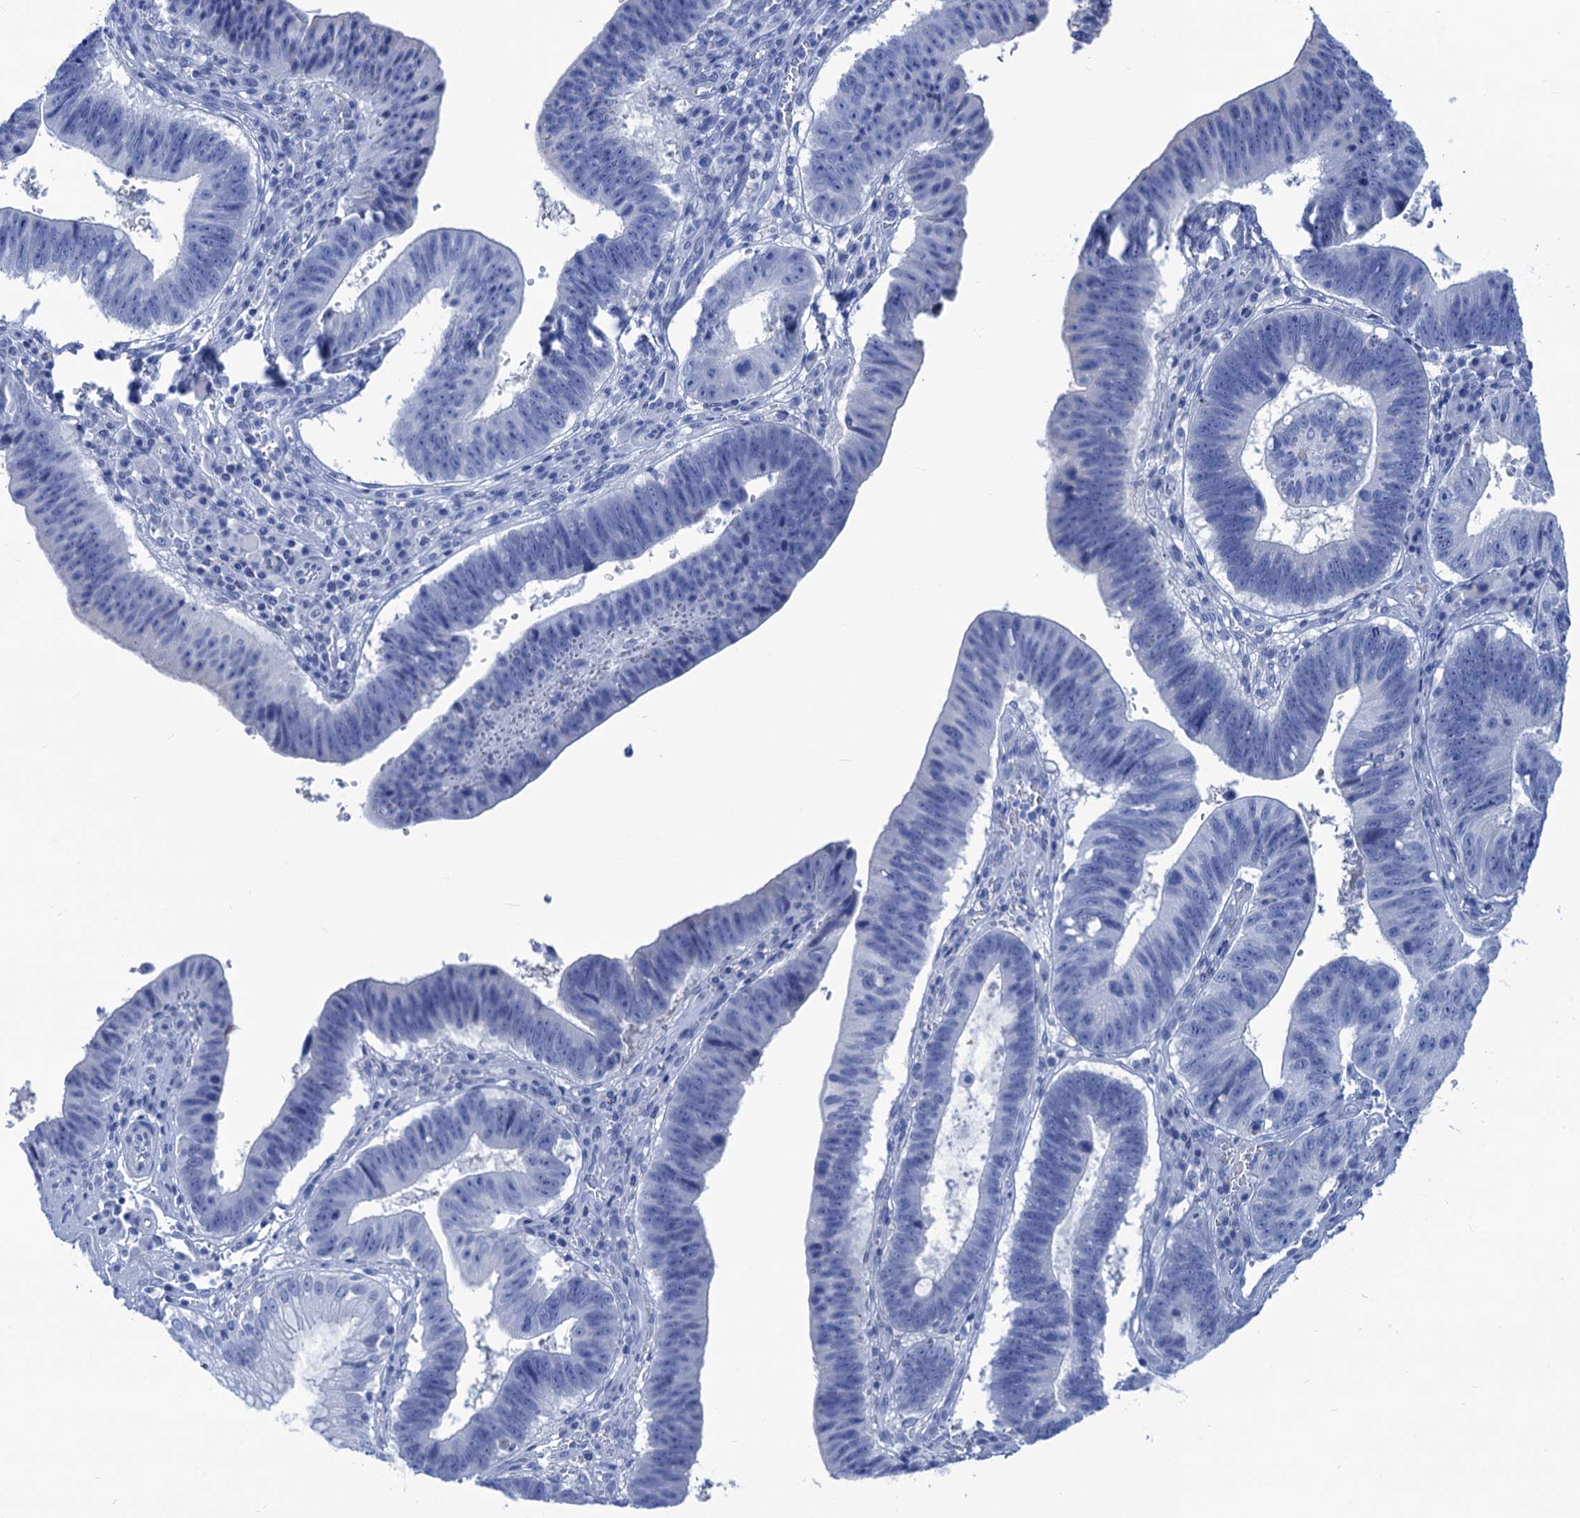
{"staining": {"intensity": "negative", "quantity": "none", "location": "none"}, "tissue": "stomach cancer", "cell_type": "Tumor cells", "image_type": "cancer", "snomed": [{"axis": "morphology", "description": "Adenocarcinoma, NOS"}, {"axis": "topography", "description": "Stomach"}], "caption": "A high-resolution photomicrograph shows immunohistochemistry staining of stomach cancer, which exhibits no significant expression in tumor cells.", "gene": "CABYR", "patient": {"sex": "male", "age": 59}}